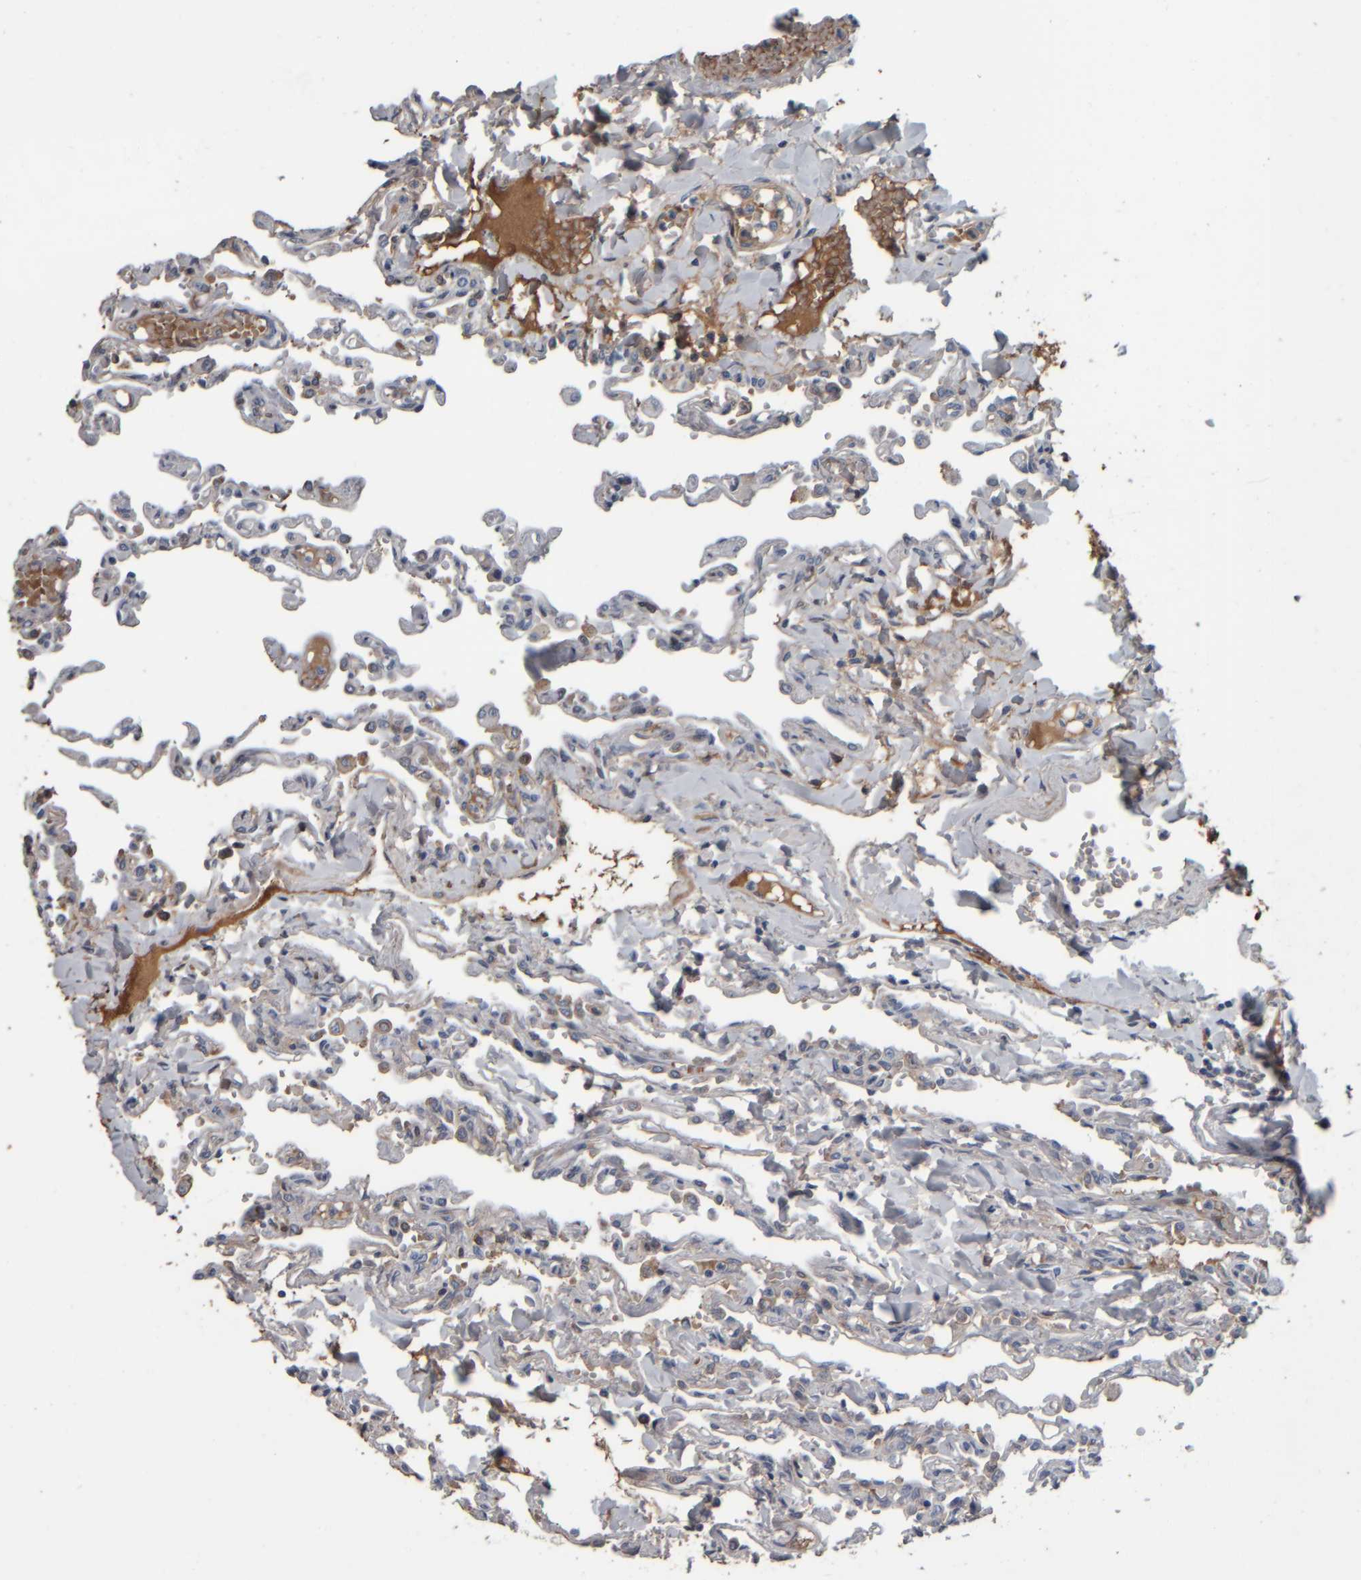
{"staining": {"intensity": "negative", "quantity": "none", "location": "none"}, "tissue": "lung", "cell_type": "Alveolar cells", "image_type": "normal", "snomed": [{"axis": "morphology", "description": "Normal tissue, NOS"}, {"axis": "topography", "description": "Lung"}], "caption": "Immunohistochemical staining of unremarkable lung exhibits no significant expression in alveolar cells. (Immunohistochemistry (ihc), brightfield microscopy, high magnification).", "gene": "CAVIN4", "patient": {"sex": "male", "age": 21}}